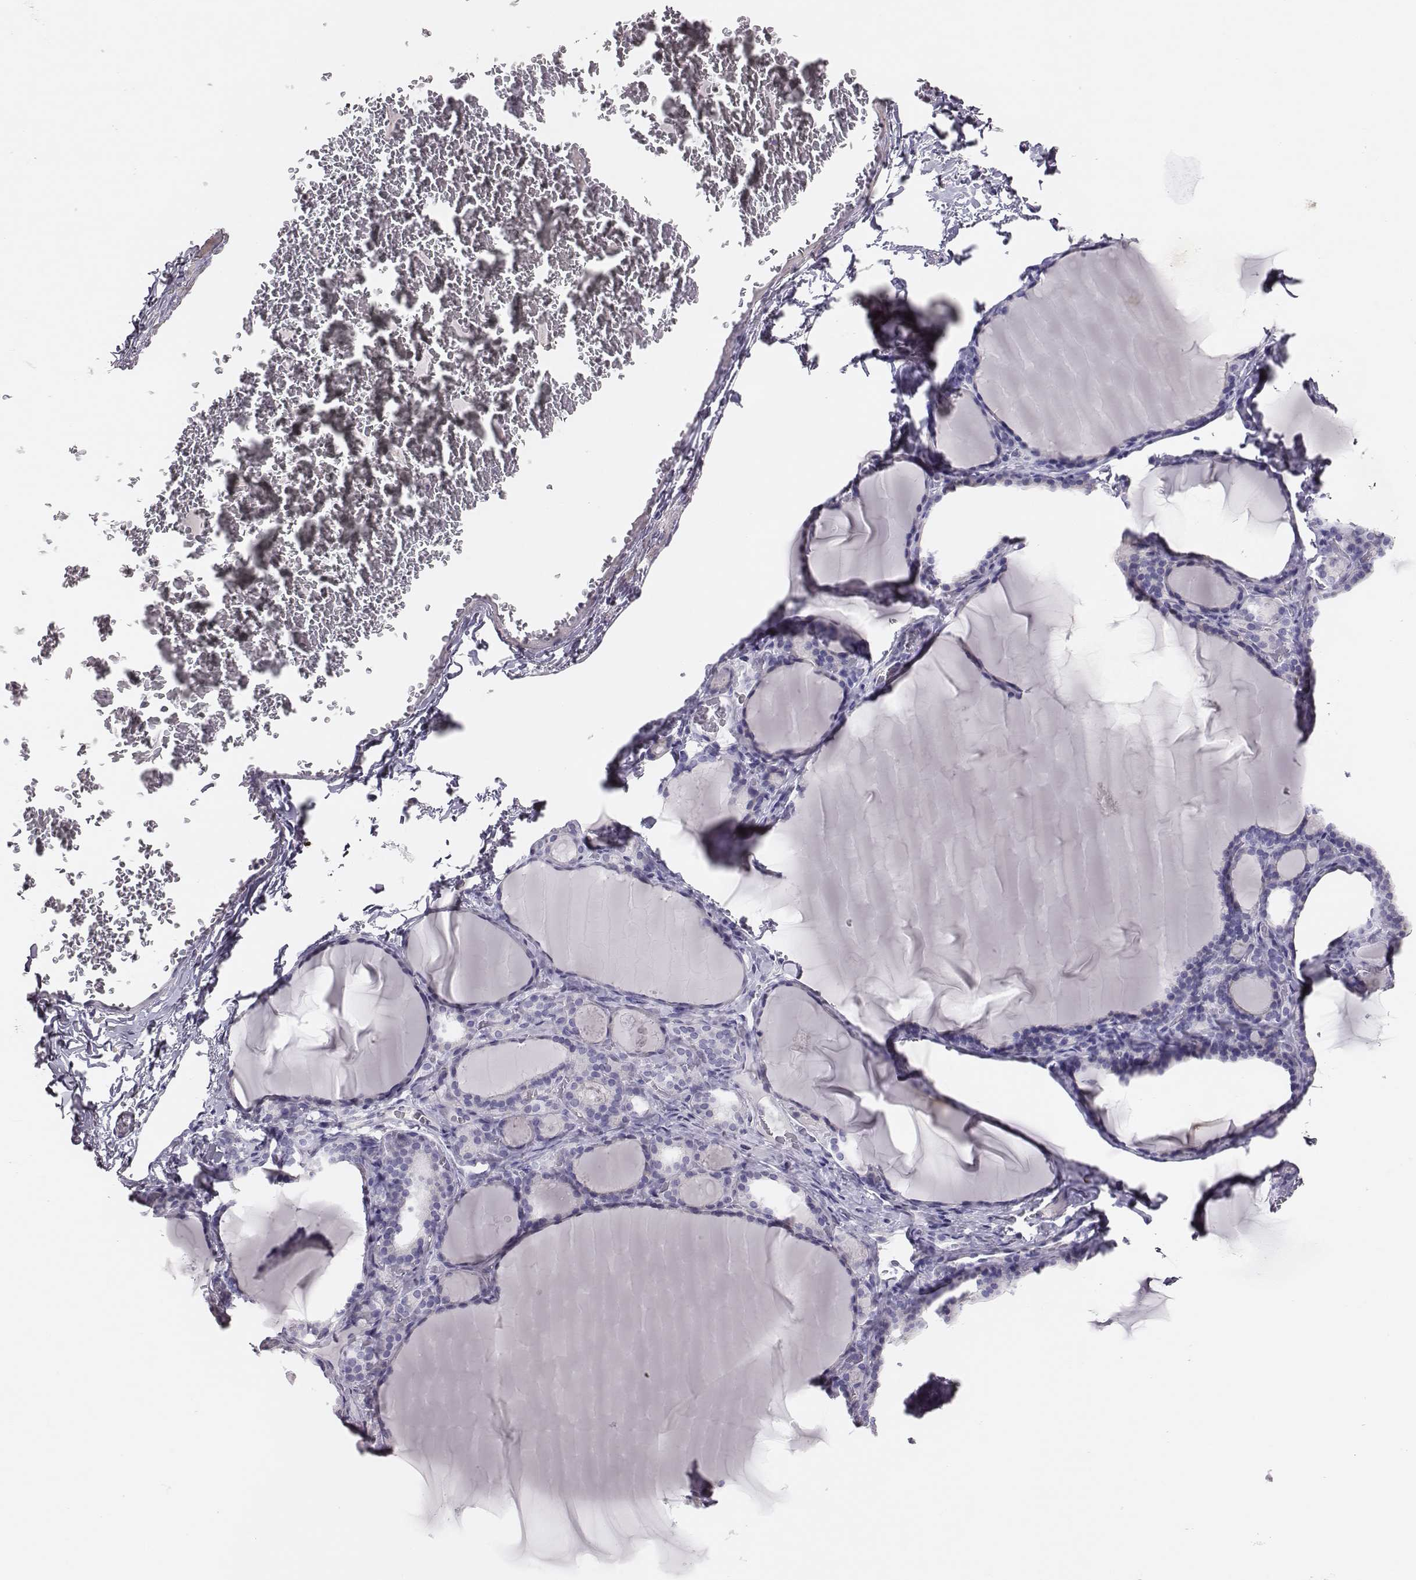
{"staining": {"intensity": "negative", "quantity": "none", "location": "none"}, "tissue": "thyroid gland", "cell_type": "Glandular cells", "image_type": "normal", "snomed": [{"axis": "morphology", "description": "Normal tissue, NOS"}, {"axis": "morphology", "description": "Hyperplasia, NOS"}, {"axis": "topography", "description": "Thyroid gland"}], "caption": "This is a histopathology image of immunohistochemistry staining of unremarkable thyroid gland, which shows no expression in glandular cells.", "gene": "P2RY10", "patient": {"sex": "female", "age": 27}}